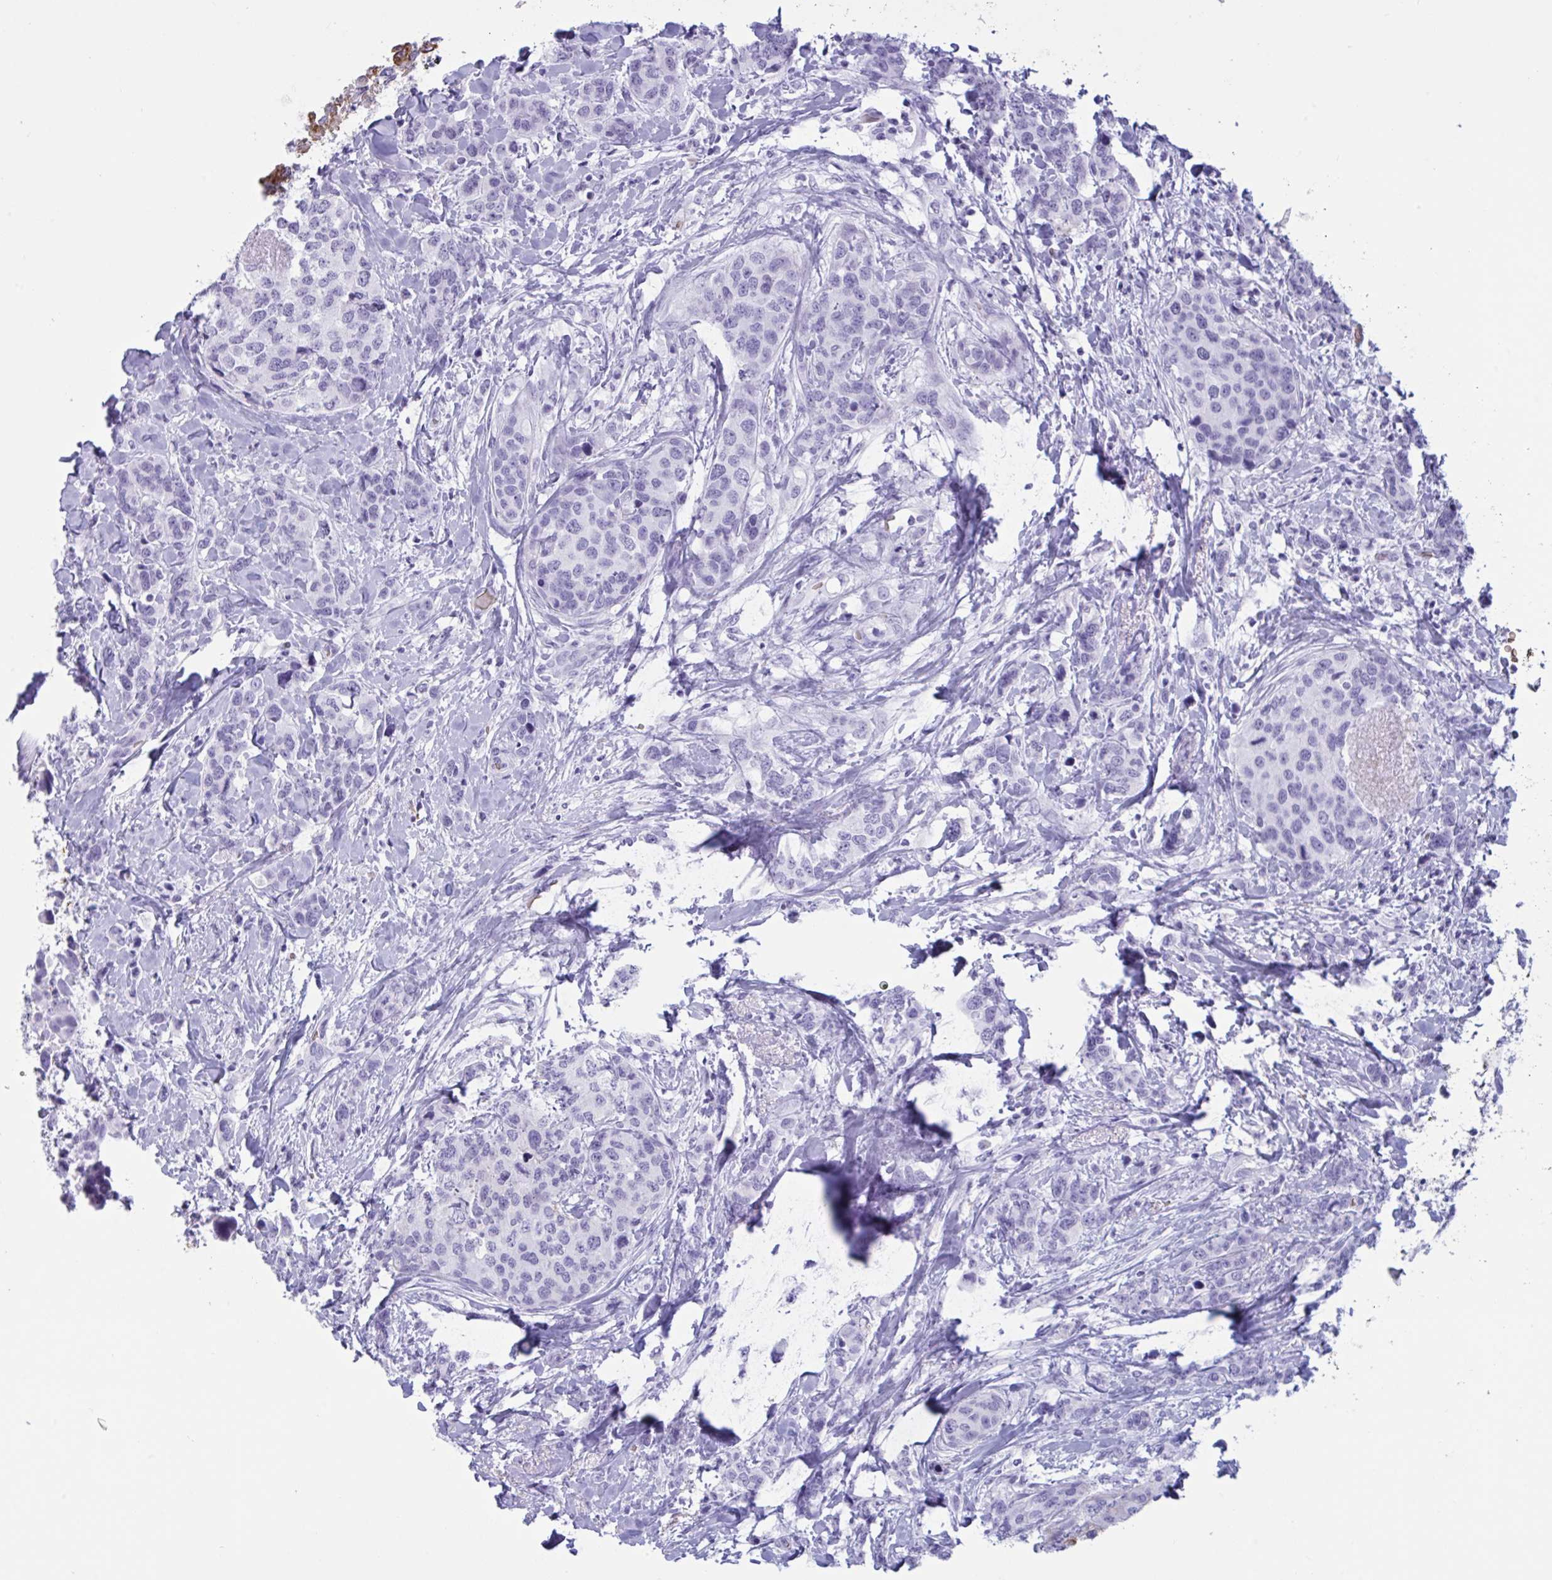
{"staining": {"intensity": "negative", "quantity": "none", "location": "none"}, "tissue": "breast cancer", "cell_type": "Tumor cells", "image_type": "cancer", "snomed": [{"axis": "morphology", "description": "Lobular carcinoma"}, {"axis": "topography", "description": "Breast"}], "caption": "Immunohistochemical staining of breast lobular carcinoma exhibits no significant expression in tumor cells.", "gene": "SLC2A1", "patient": {"sex": "female", "age": 59}}